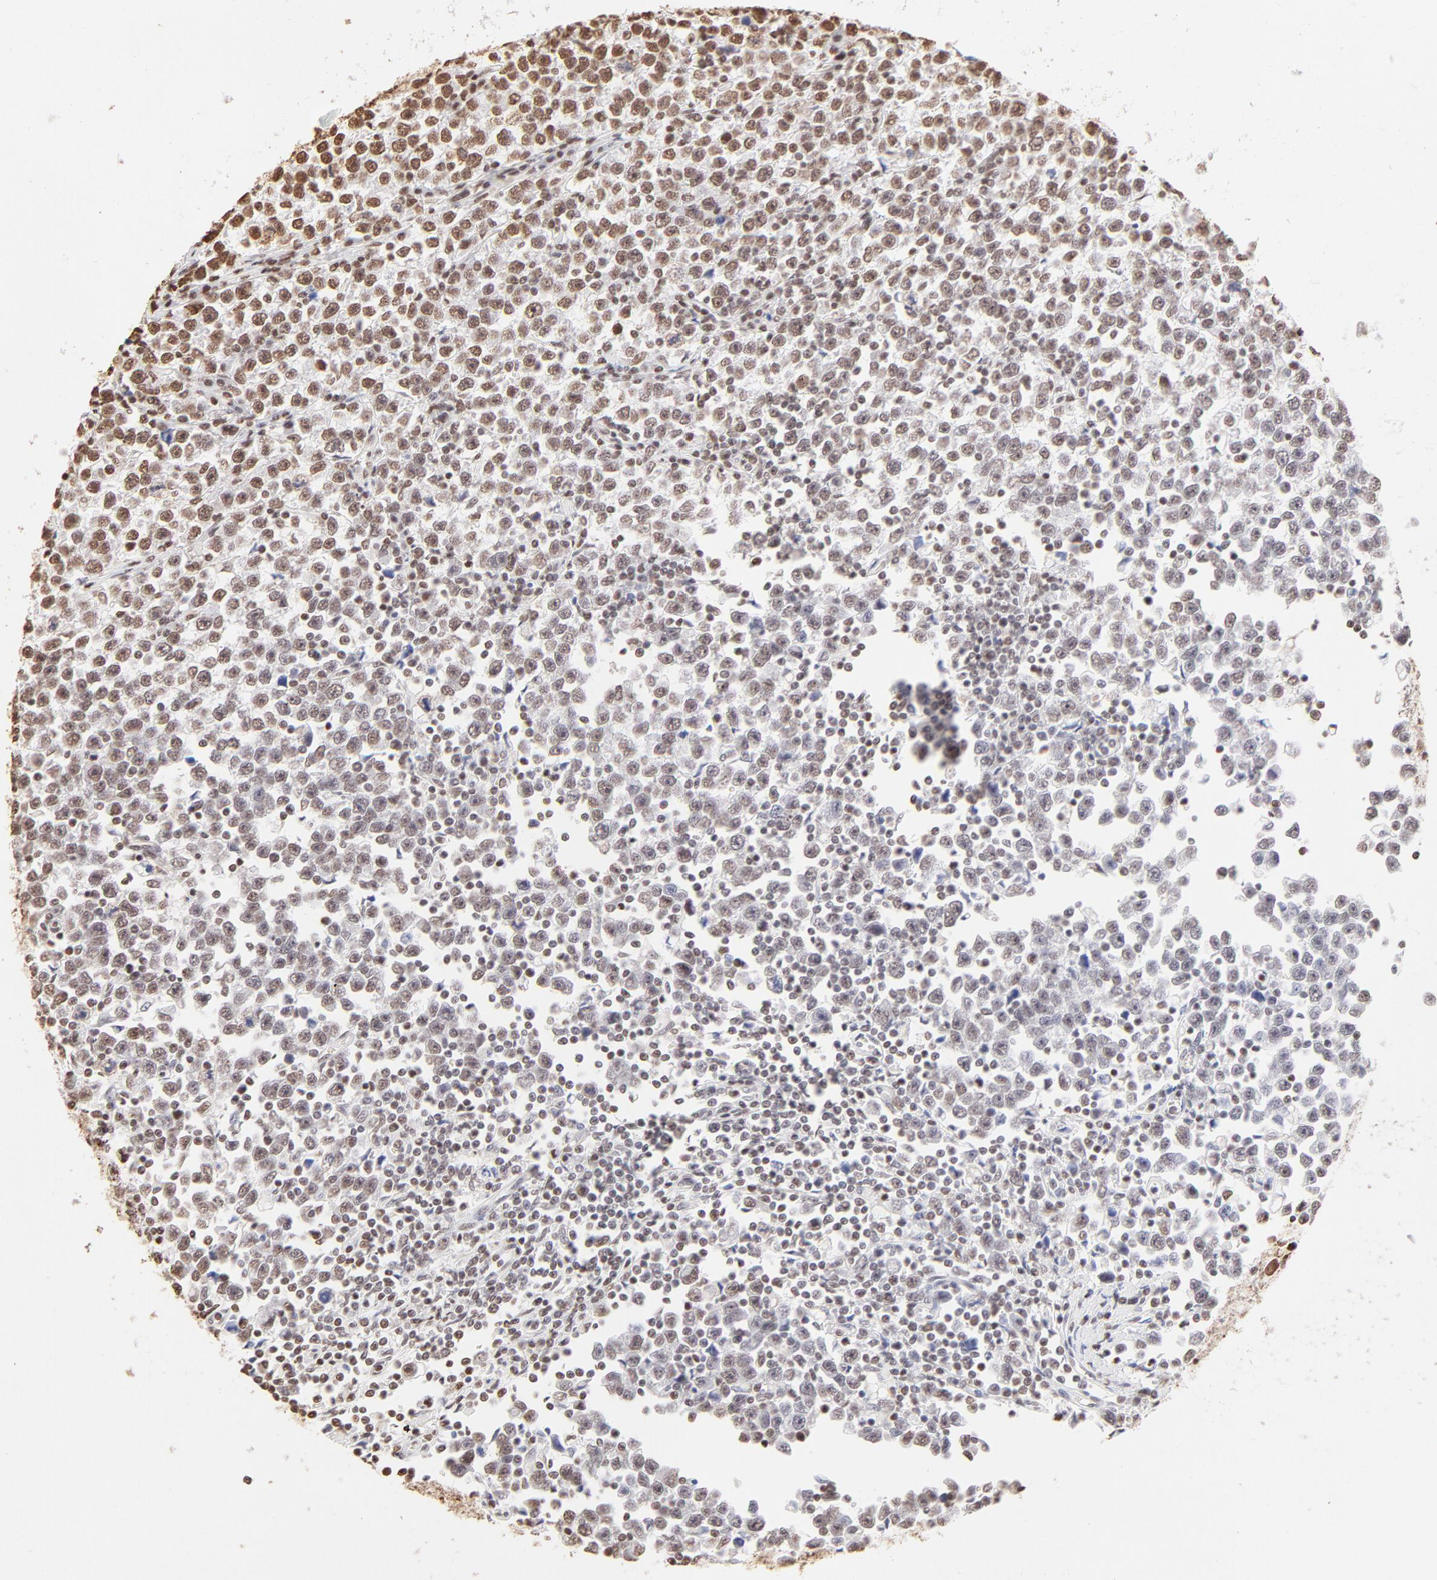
{"staining": {"intensity": "moderate", "quantity": "25%-75%", "location": "nuclear"}, "tissue": "testis cancer", "cell_type": "Tumor cells", "image_type": "cancer", "snomed": [{"axis": "morphology", "description": "Seminoma, NOS"}, {"axis": "topography", "description": "Testis"}], "caption": "DAB immunohistochemical staining of testis cancer reveals moderate nuclear protein positivity in about 25%-75% of tumor cells. (brown staining indicates protein expression, while blue staining denotes nuclei).", "gene": "ZNF540", "patient": {"sex": "male", "age": 43}}